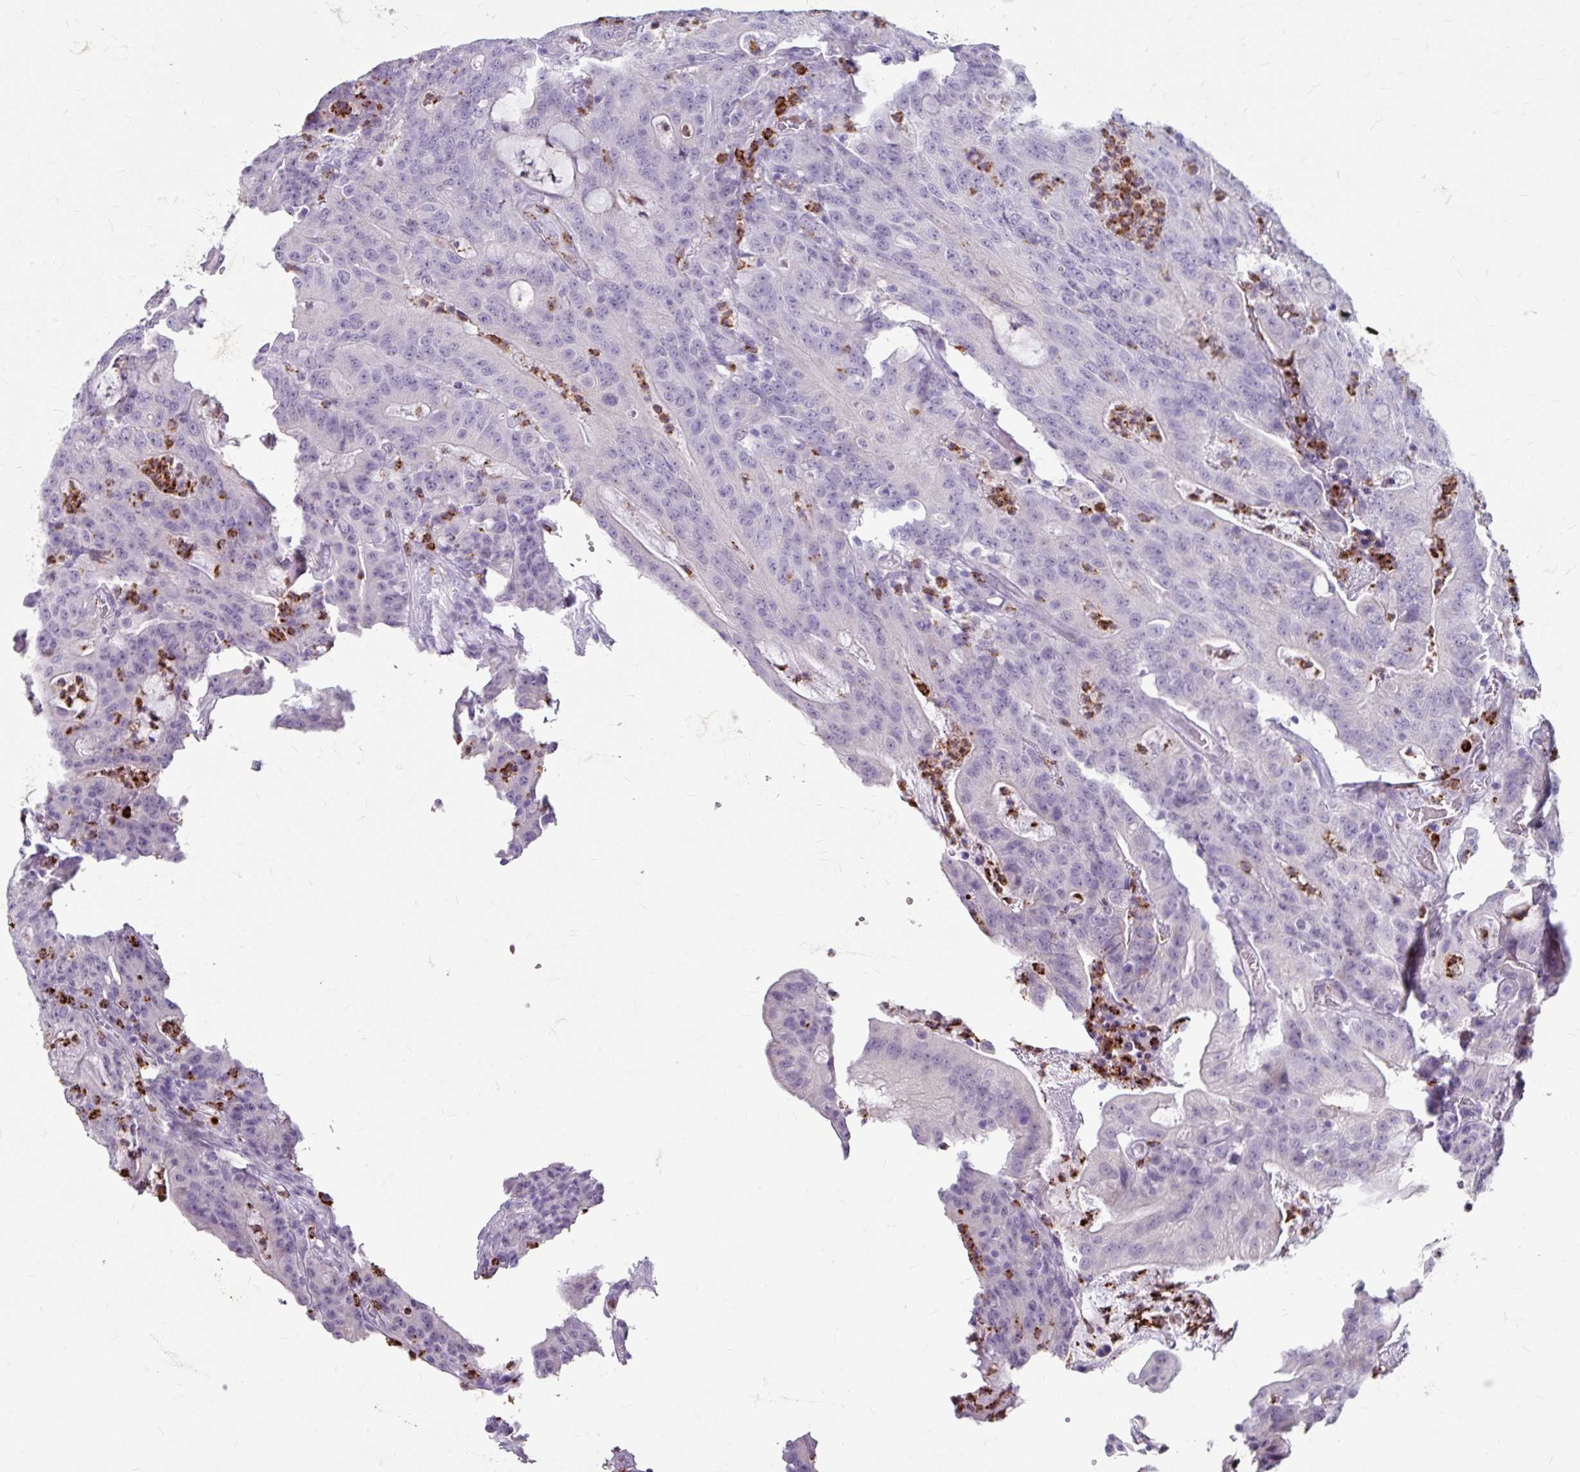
{"staining": {"intensity": "negative", "quantity": "none", "location": "none"}, "tissue": "colorectal cancer", "cell_type": "Tumor cells", "image_type": "cancer", "snomed": [{"axis": "morphology", "description": "Adenocarcinoma, NOS"}, {"axis": "topography", "description": "Colon"}], "caption": "Histopathology image shows no protein positivity in tumor cells of adenocarcinoma (colorectal) tissue.", "gene": "ANKRD1", "patient": {"sex": "male", "age": 83}}